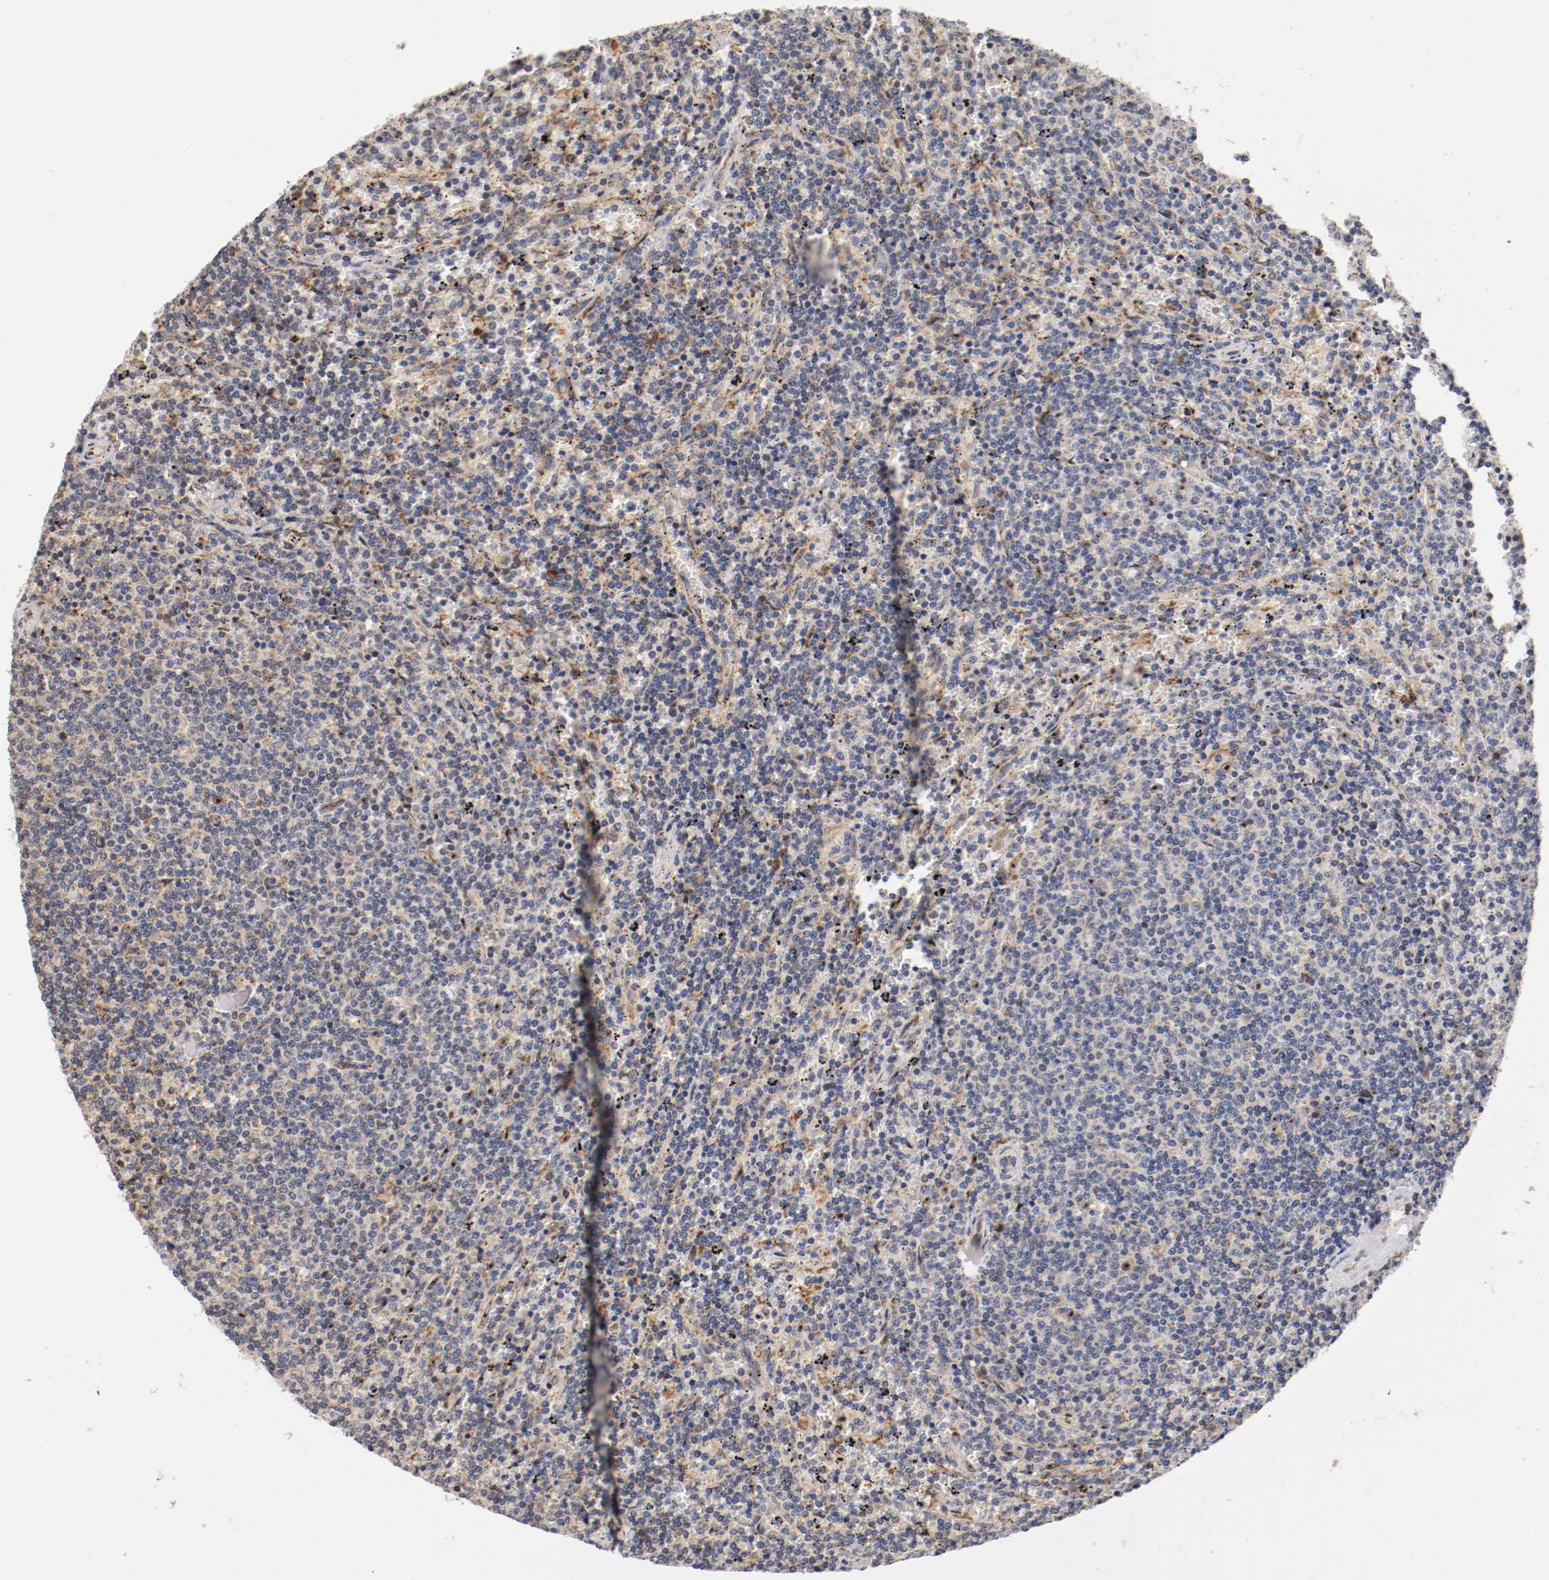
{"staining": {"intensity": "negative", "quantity": "none", "location": "none"}, "tissue": "lymphoma", "cell_type": "Tumor cells", "image_type": "cancer", "snomed": [{"axis": "morphology", "description": "Malignant lymphoma, non-Hodgkin's type, Low grade"}, {"axis": "topography", "description": "Spleen"}], "caption": "A high-resolution micrograph shows IHC staining of malignant lymphoma, non-Hodgkin's type (low-grade), which reveals no significant positivity in tumor cells.", "gene": "TNFSF13", "patient": {"sex": "female", "age": 50}}